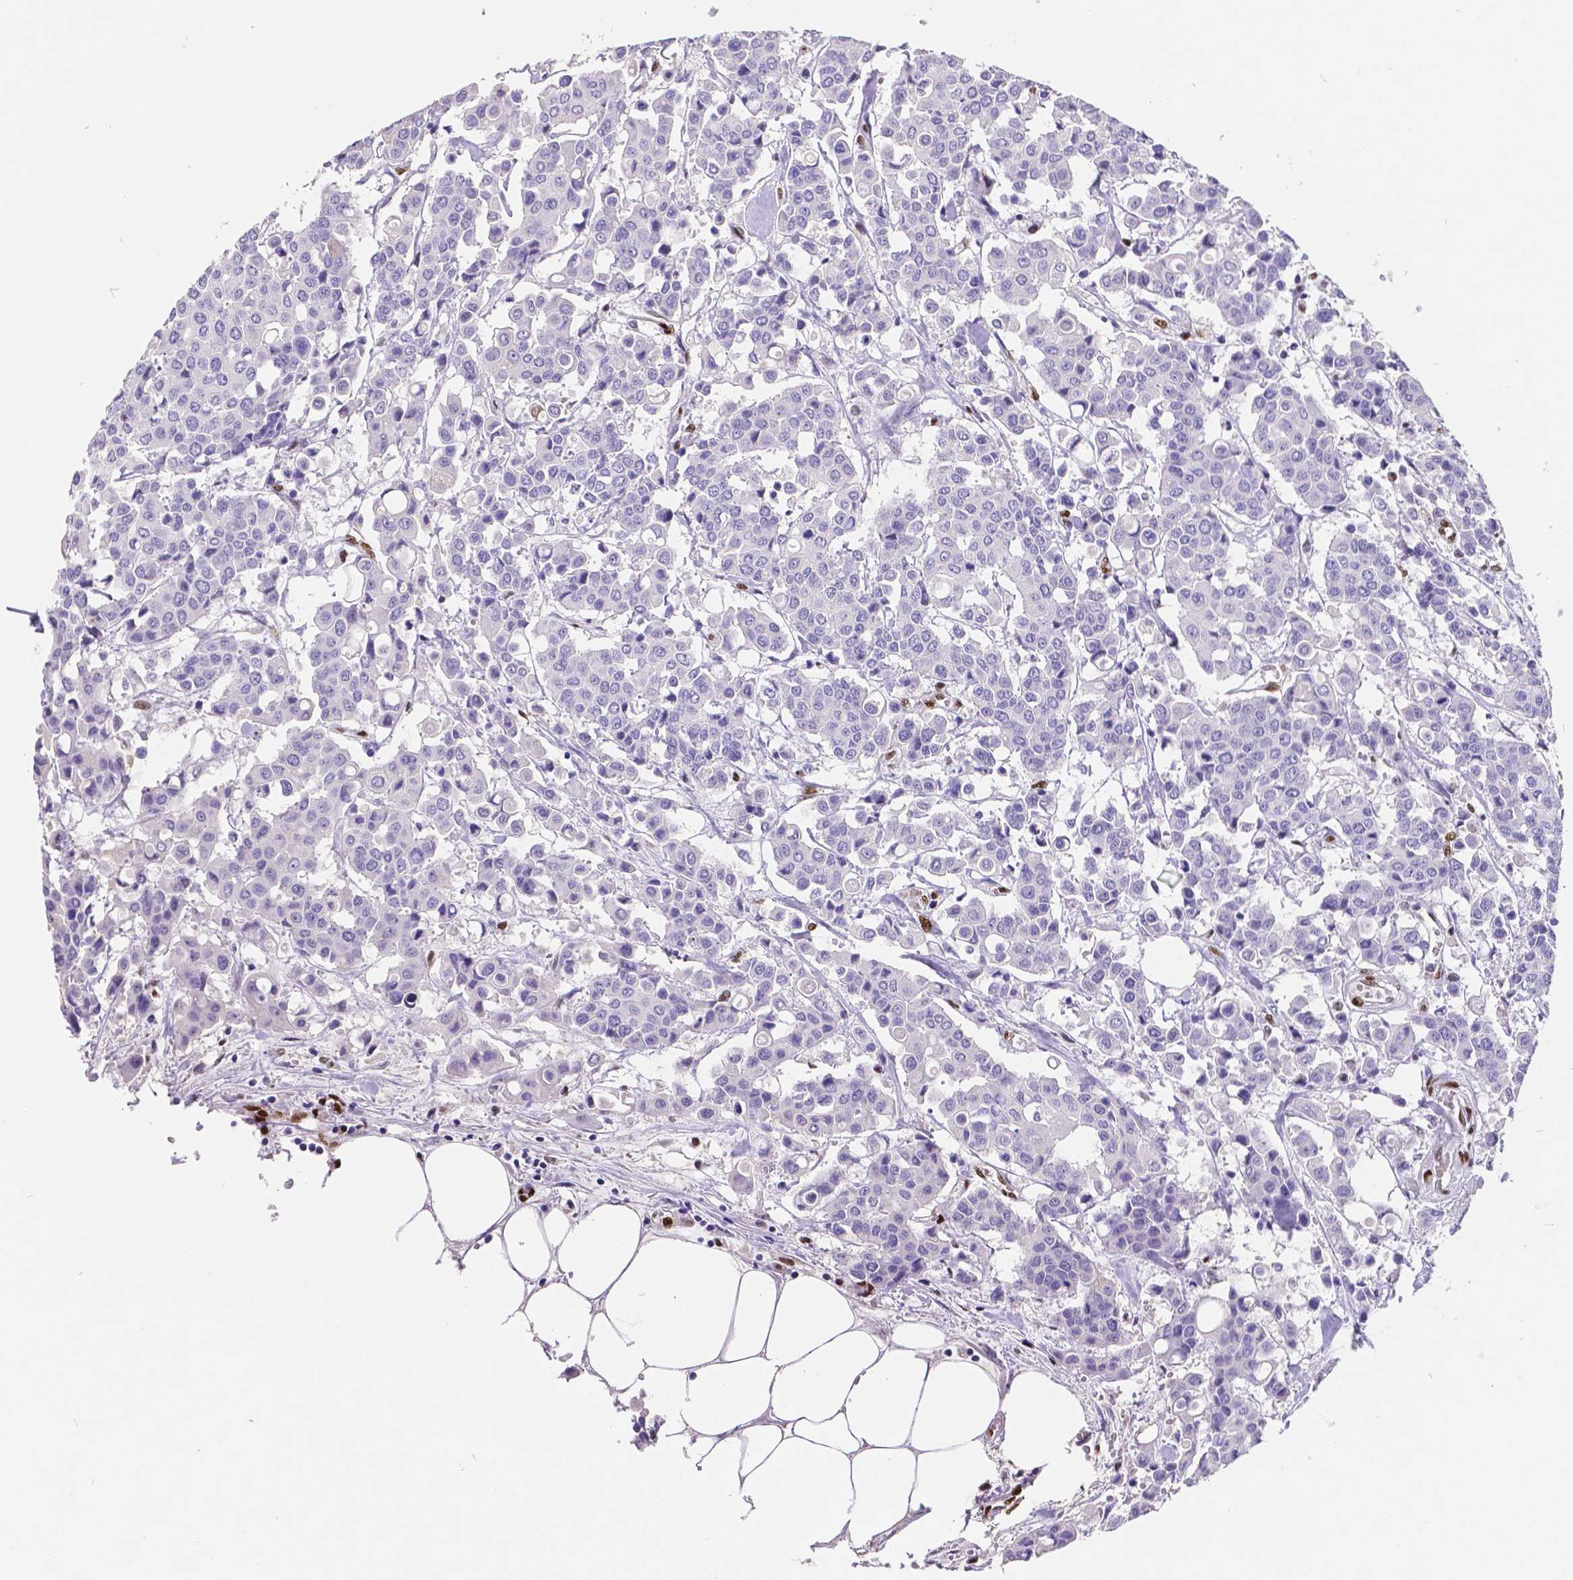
{"staining": {"intensity": "negative", "quantity": "none", "location": "none"}, "tissue": "carcinoid", "cell_type": "Tumor cells", "image_type": "cancer", "snomed": [{"axis": "morphology", "description": "Carcinoid, malignant, NOS"}, {"axis": "topography", "description": "Colon"}], "caption": "Carcinoid was stained to show a protein in brown. There is no significant staining in tumor cells.", "gene": "MEF2C", "patient": {"sex": "male", "age": 81}}